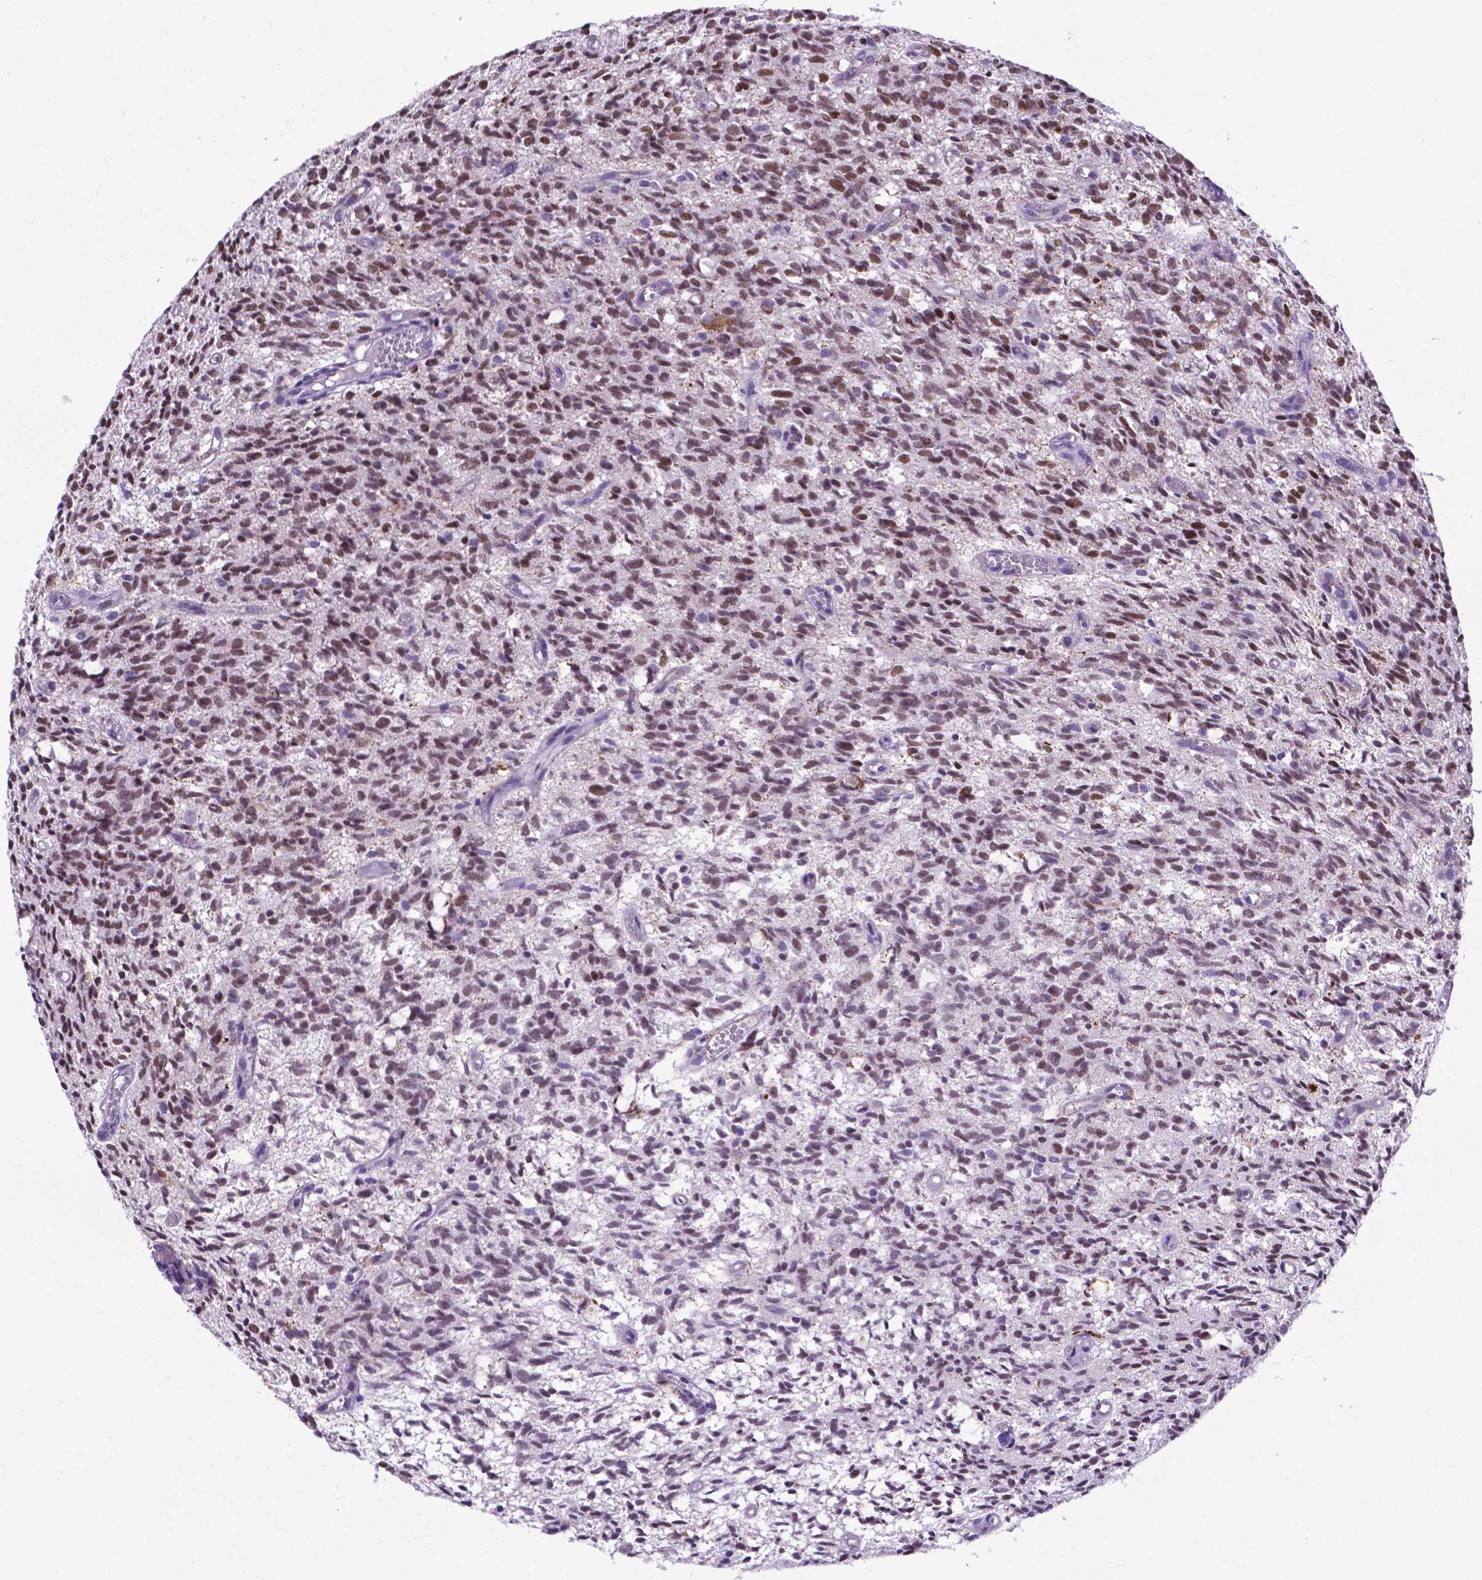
{"staining": {"intensity": "moderate", "quantity": ">75%", "location": "nuclear"}, "tissue": "glioma", "cell_type": "Tumor cells", "image_type": "cancer", "snomed": [{"axis": "morphology", "description": "Glioma, malignant, Low grade"}, {"axis": "topography", "description": "Brain"}], "caption": "Immunohistochemical staining of human malignant low-grade glioma demonstrates moderate nuclear protein staining in approximately >75% of tumor cells.", "gene": "POU3F3", "patient": {"sex": "male", "age": 64}}